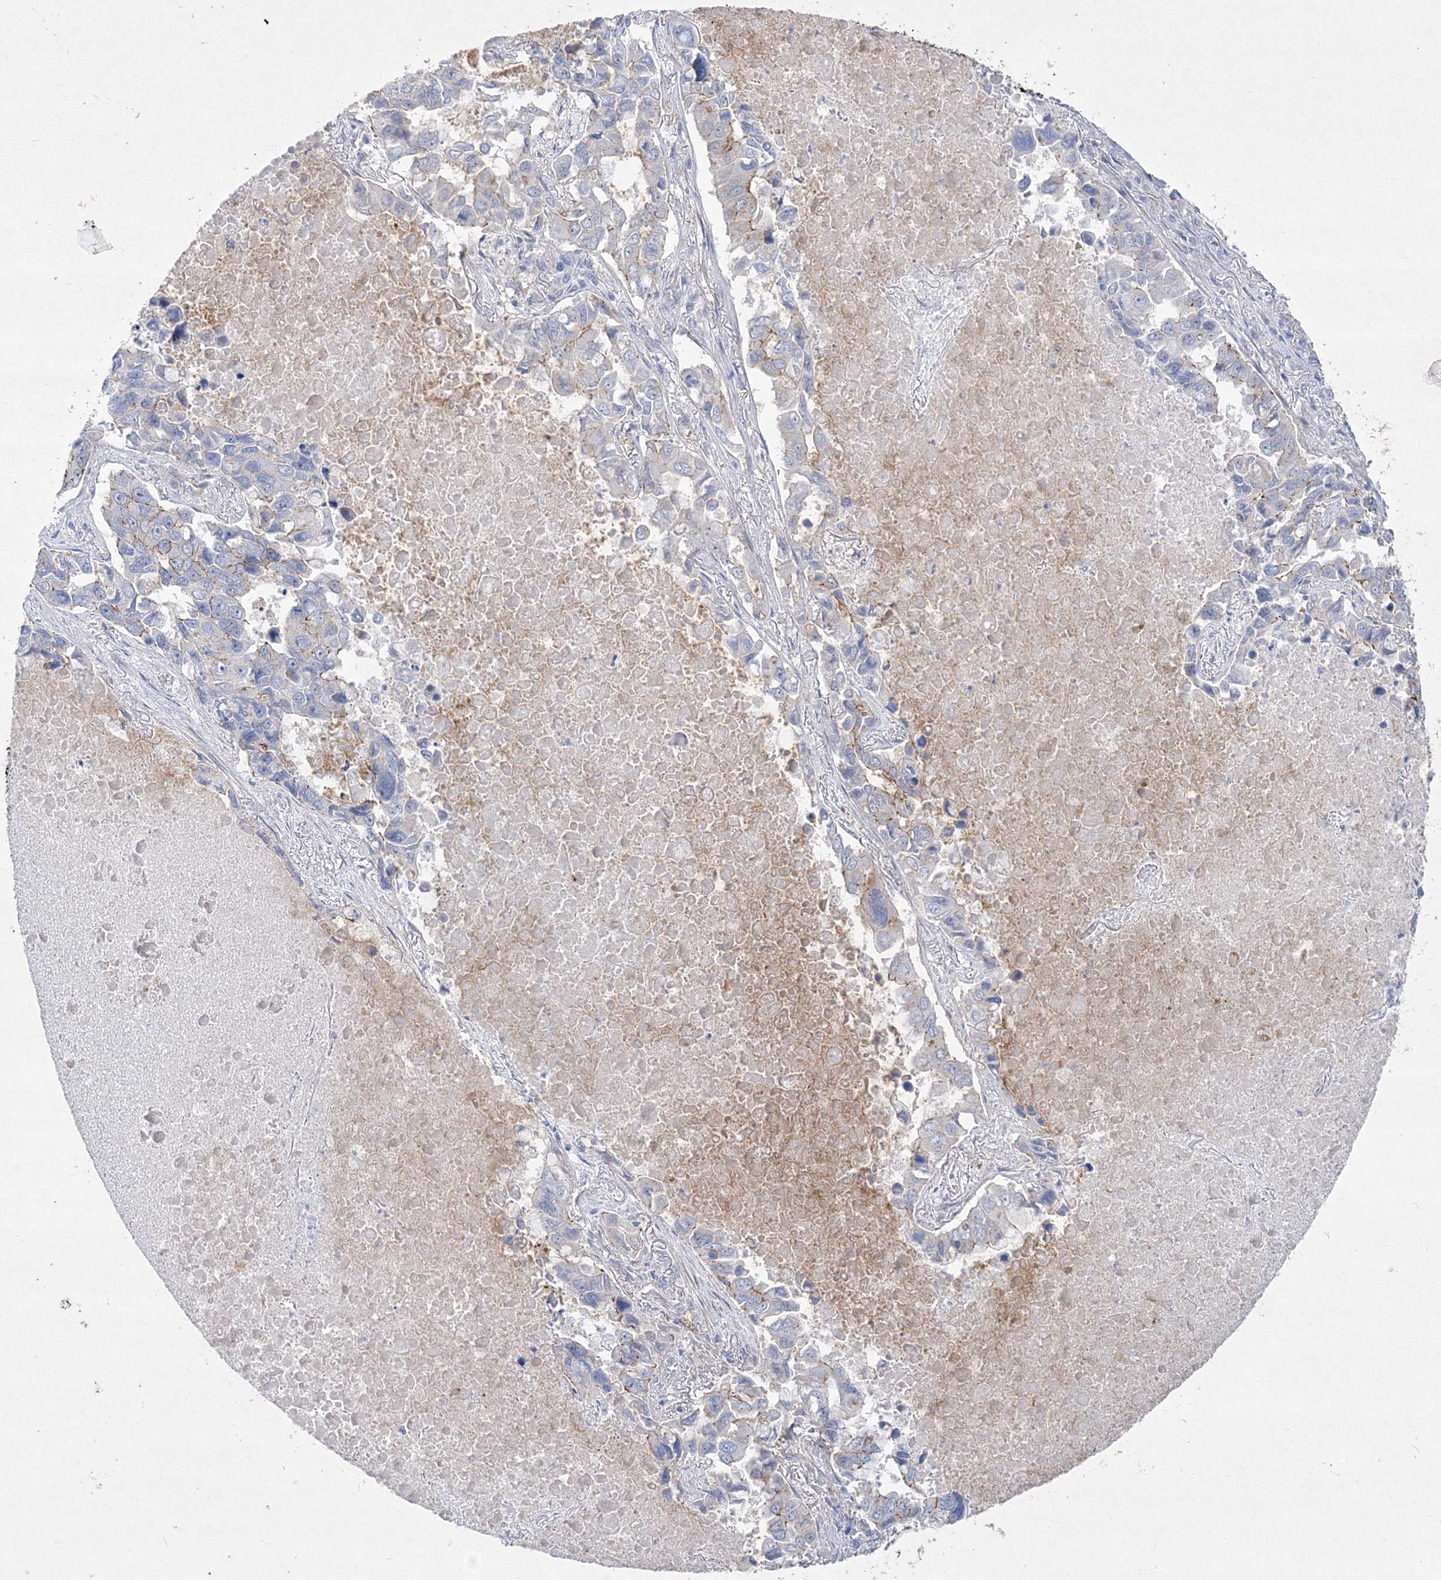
{"staining": {"intensity": "moderate", "quantity": "25%-75%", "location": "cytoplasmic/membranous"}, "tissue": "lung cancer", "cell_type": "Tumor cells", "image_type": "cancer", "snomed": [{"axis": "morphology", "description": "Adenocarcinoma, NOS"}, {"axis": "topography", "description": "Lung"}], "caption": "DAB (3,3'-diaminobenzidine) immunohistochemical staining of human lung cancer displays moderate cytoplasmic/membranous protein expression in approximately 25%-75% of tumor cells.", "gene": "NAA40", "patient": {"sex": "male", "age": 64}}